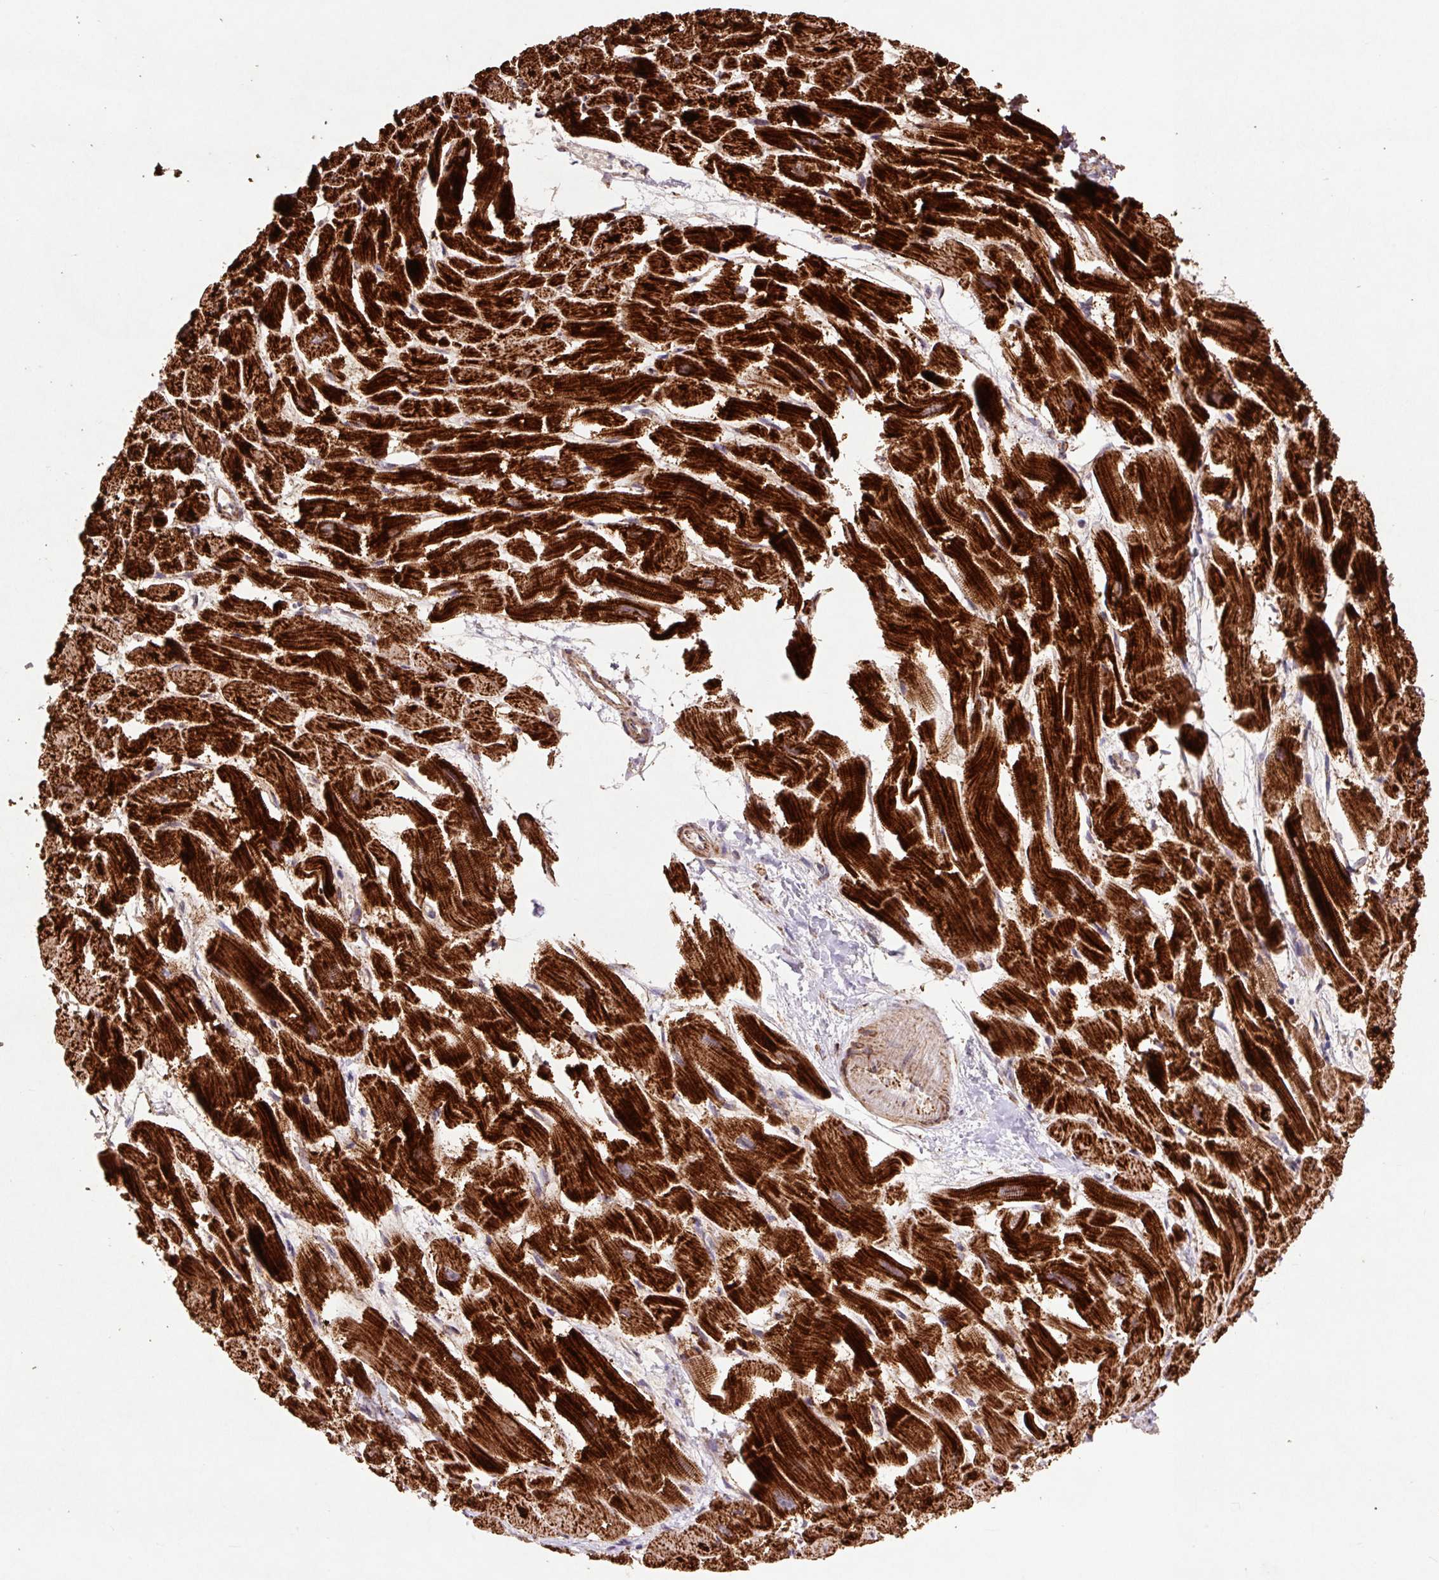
{"staining": {"intensity": "strong", "quantity": ">75%", "location": "cytoplasmic/membranous"}, "tissue": "heart muscle", "cell_type": "Cardiomyocytes", "image_type": "normal", "snomed": [{"axis": "morphology", "description": "Normal tissue, NOS"}, {"axis": "topography", "description": "Heart"}], "caption": "This image demonstrates immunohistochemistry (IHC) staining of benign heart muscle, with high strong cytoplasmic/membranous positivity in approximately >75% of cardiomyocytes.", "gene": "ATP5F1A", "patient": {"sex": "male", "age": 54}}